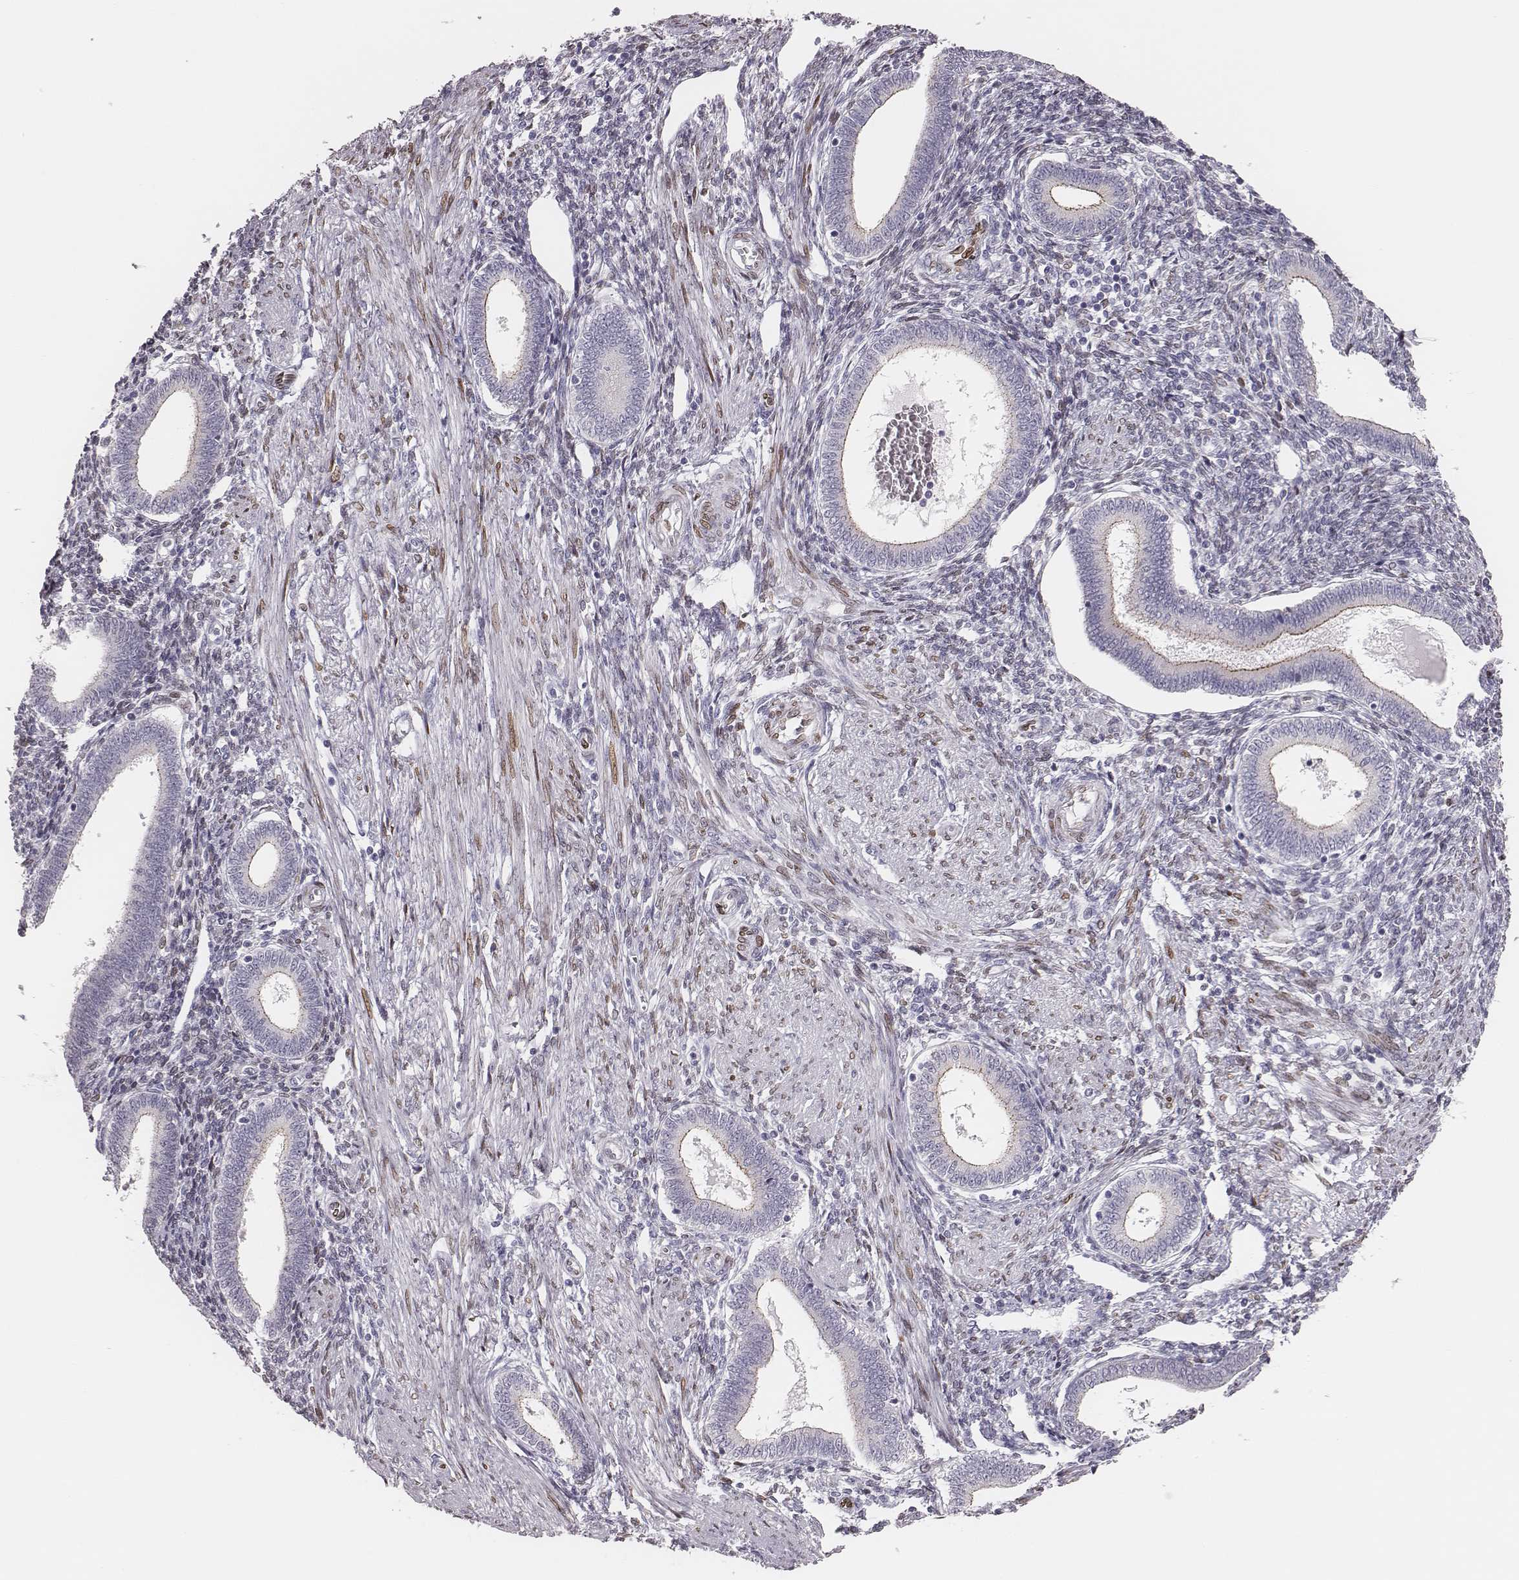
{"staining": {"intensity": "negative", "quantity": "none", "location": "none"}, "tissue": "endometrium", "cell_type": "Cells in endometrial stroma", "image_type": "normal", "snomed": [{"axis": "morphology", "description": "Normal tissue, NOS"}, {"axis": "topography", "description": "Endometrium"}], "caption": "Cells in endometrial stroma show no significant protein positivity in unremarkable endometrium. (DAB immunohistochemistry visualized using brightfield microscopy, high magnification).", "gene": "ADGRF4", "patient": {"sex": "female", "age": 42}}